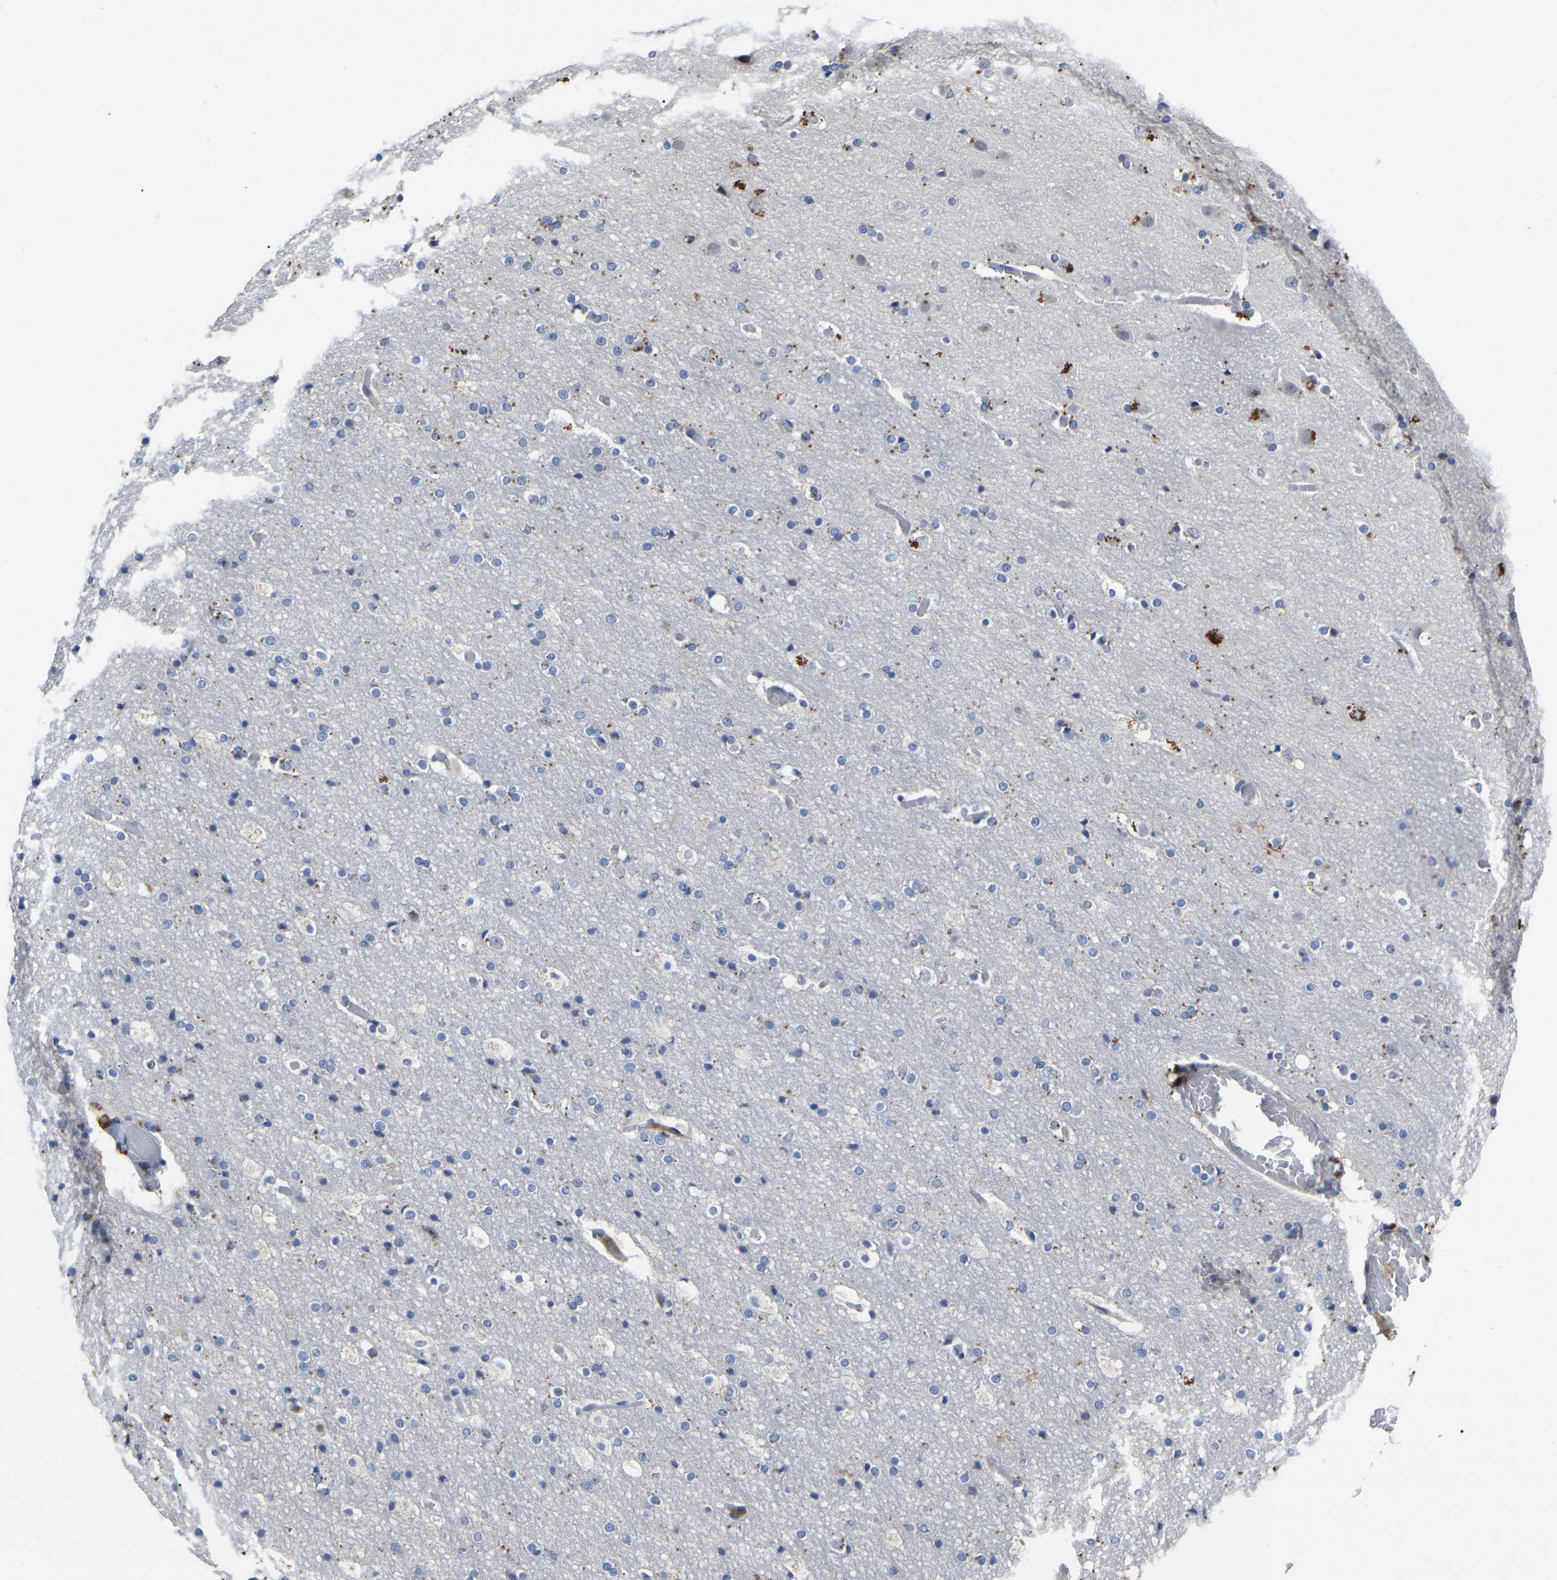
{"staining": {"intensity": "negative", "quantity": "none", "location": "none"}, "tissue": "cerebral cortex", "cell_type": "Endothelial cells", "image_type": "normal", "snomed": [{"axis": "morphology", "description": "Normal tissue, NOS"}, {"axis": "topography", "description": "Cerebral cortex"}], "caption": "Immunohistochemical staining of benign cerebral cortex shows no significant positivity in endothelial cells. The staining is performed using DAB brown chromogen with nuclei counter-stained in using hematoxylin.", "gene": "SMPD2", "patient": {"sex": "male", "age": 57}}